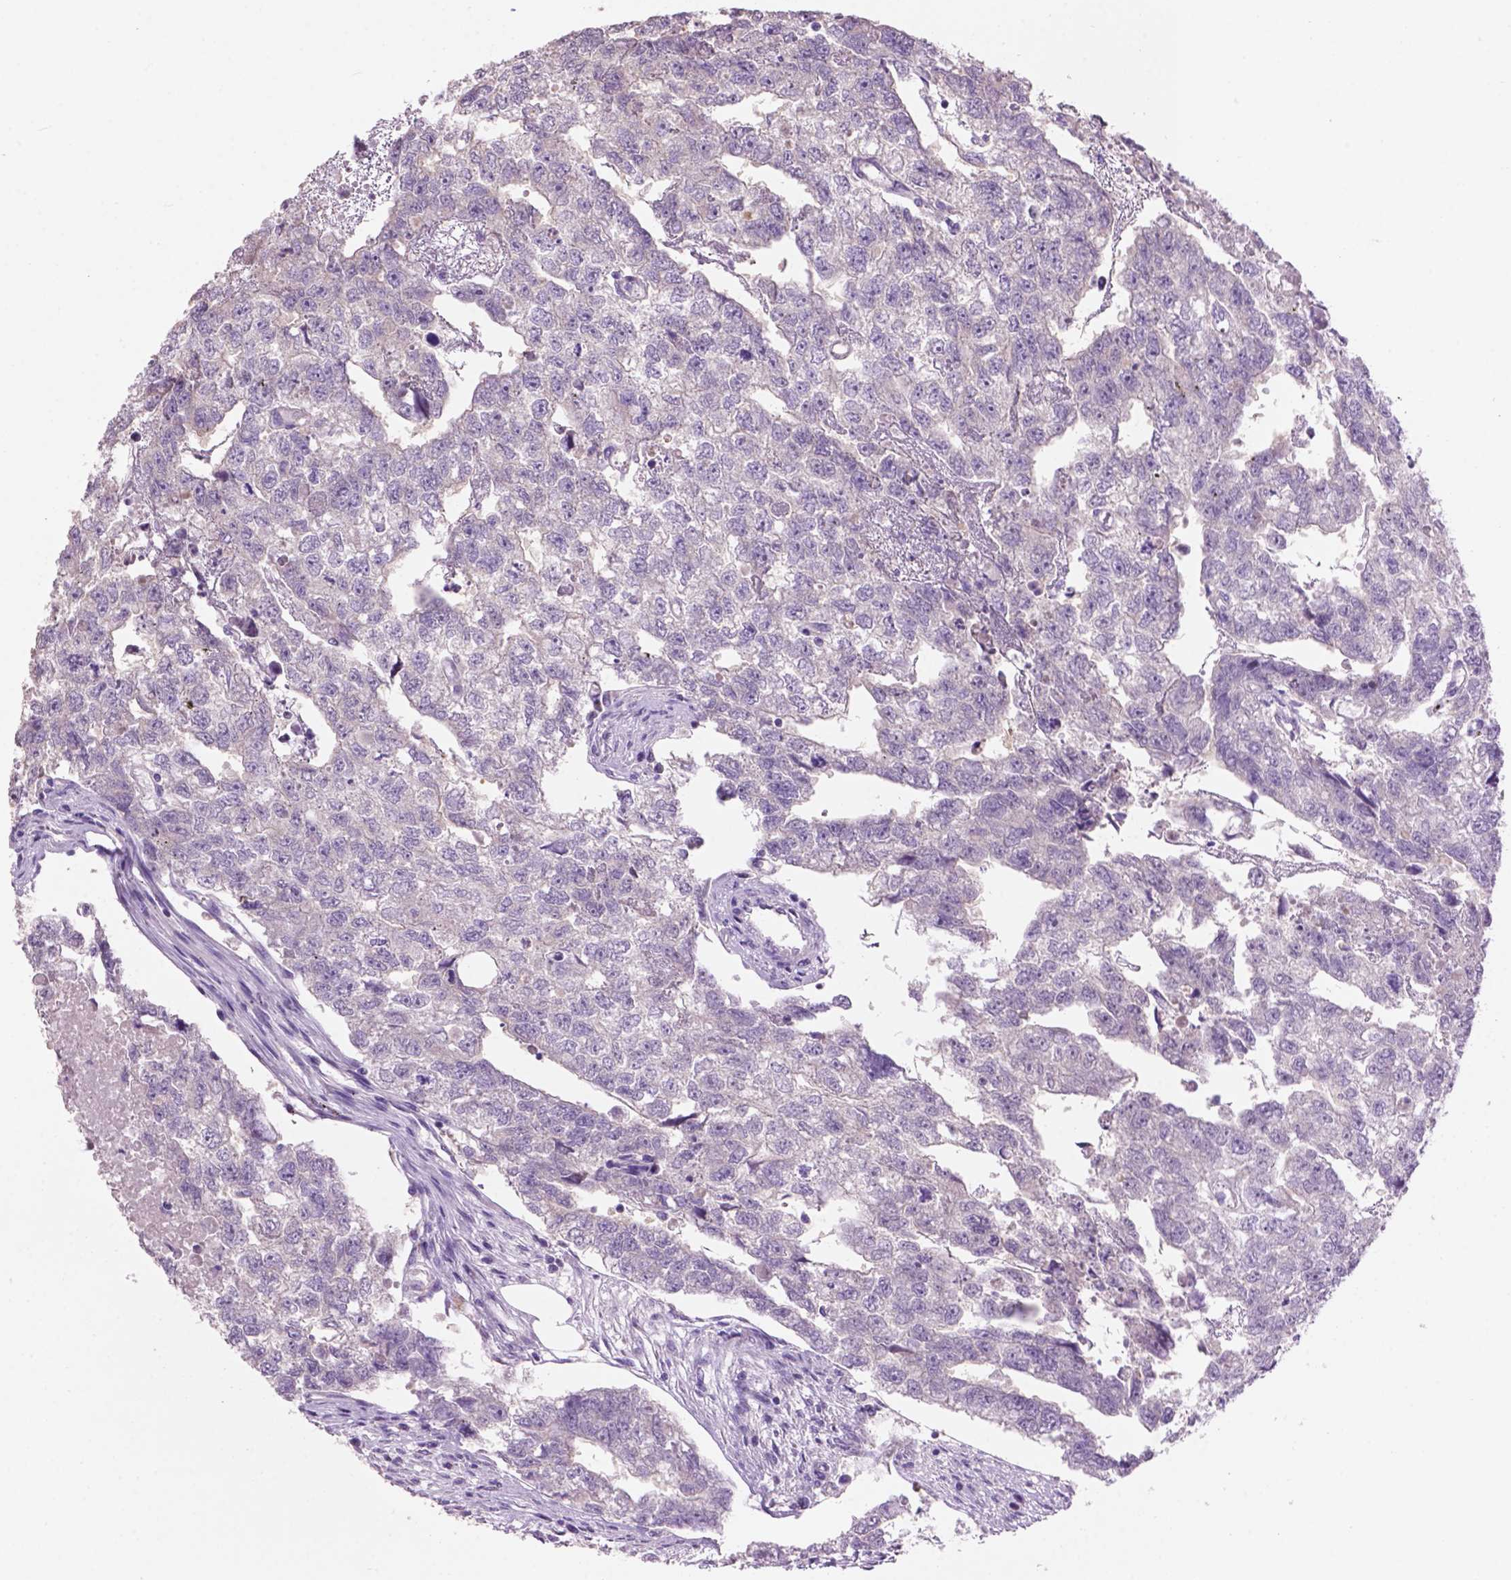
{"staining": {"intensity": "negative", "quantity": "none", "location": "none"}, "tissue": "testis cancer", "cell_type": "Tumor cells", "image_type": "cancer", "snomed": [{"axis": "morphology", "description": "Carcinoma, Embryonal, NOS"}, {"axis": "morphology", "description": "Teratoma, malignant, NOS"}, {"axis": "topography", "description": "Testis"}], "caption": "DAB immunohistochemical staining of testis cancer reveals no significant expression in tumor cells.", "gene": "CRYBA4", "patient": {"sex": "male", "age": 44}}